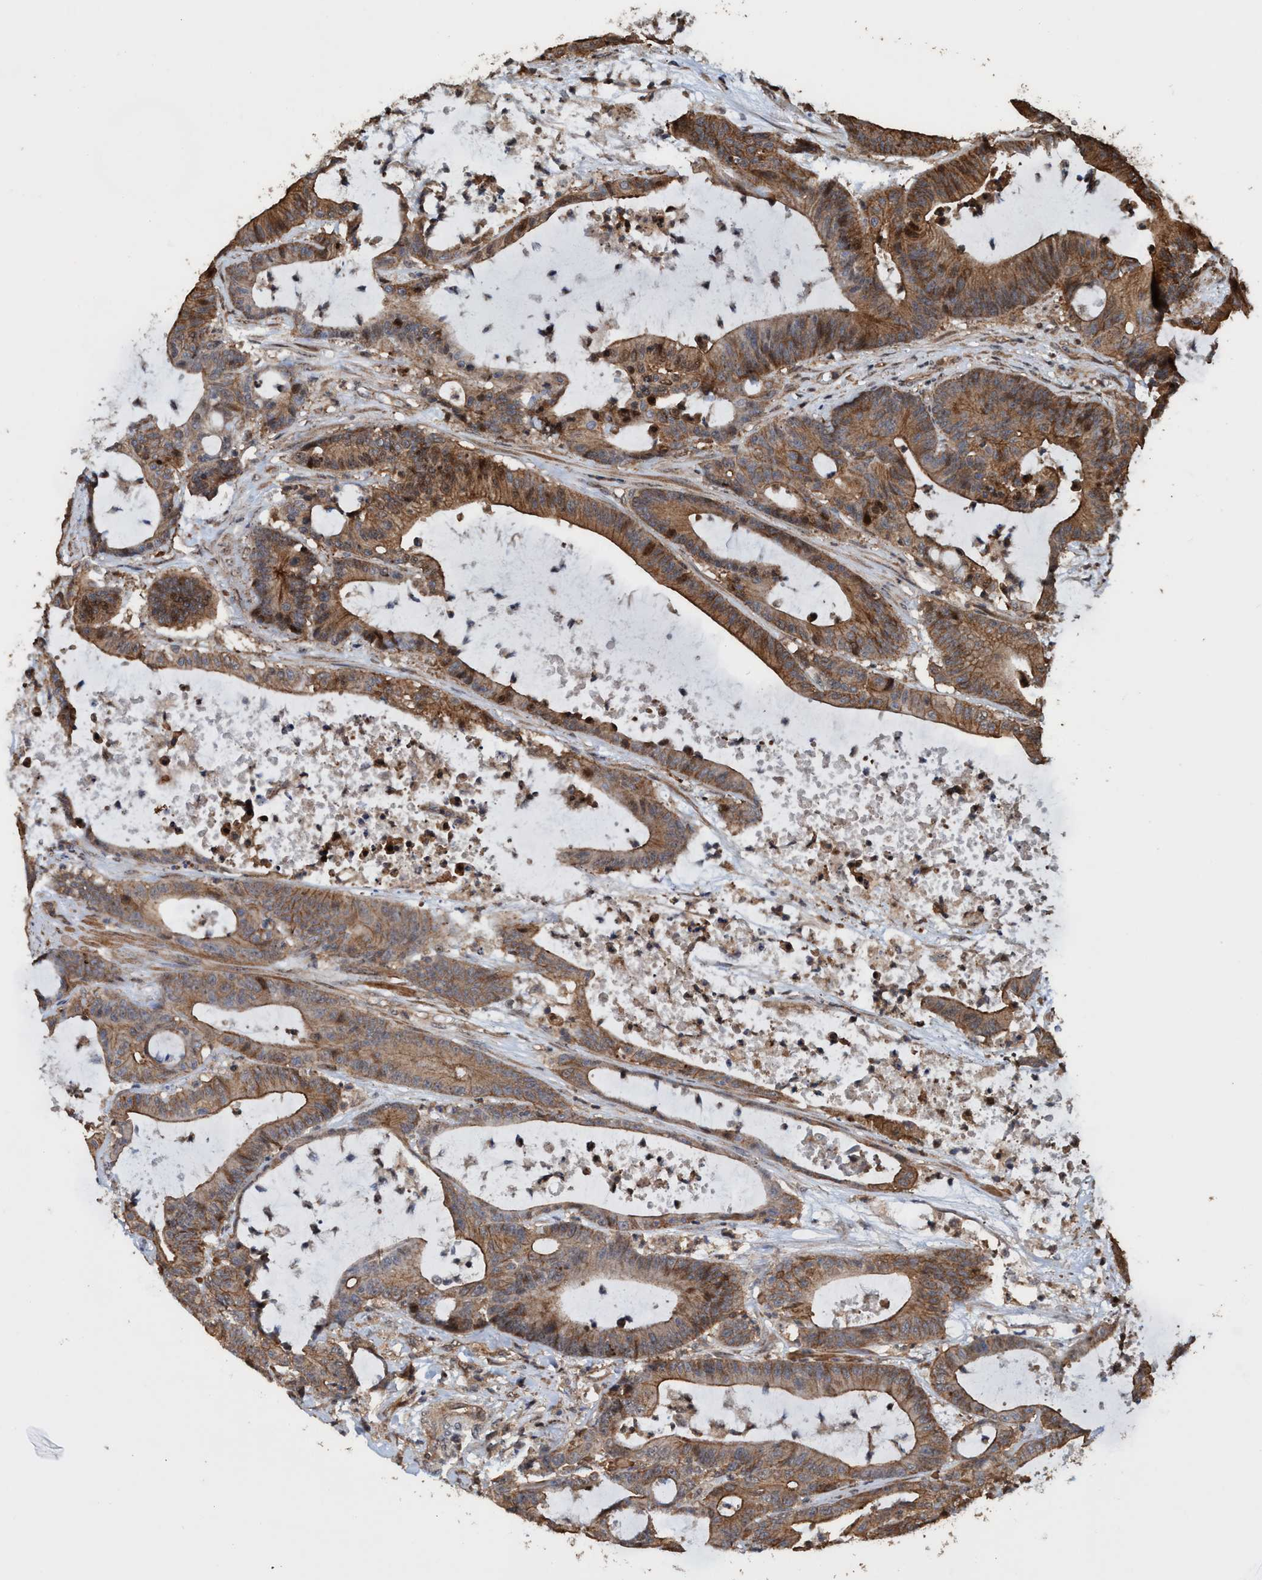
{"staining": {"intensity": "moderate", "quantity": ">75%", "location": "cytoplasmic/membranous"}, "tissue": "colorectal cancer", "cell_type": "Tumor cells", "image_type": "cancer", "snomed": [{"axis": "morphology", "description": "Adenocarcinoma, NOS"}, {"axis": "topography", "description": "Colon"}], "caption": "Human colorectal cancer (adenocarcinoma) stained with a protein marker displays moderate staining in tumor cells.", "gene": "TRPC7", "patient": {"sex": "female", "age": 84}}